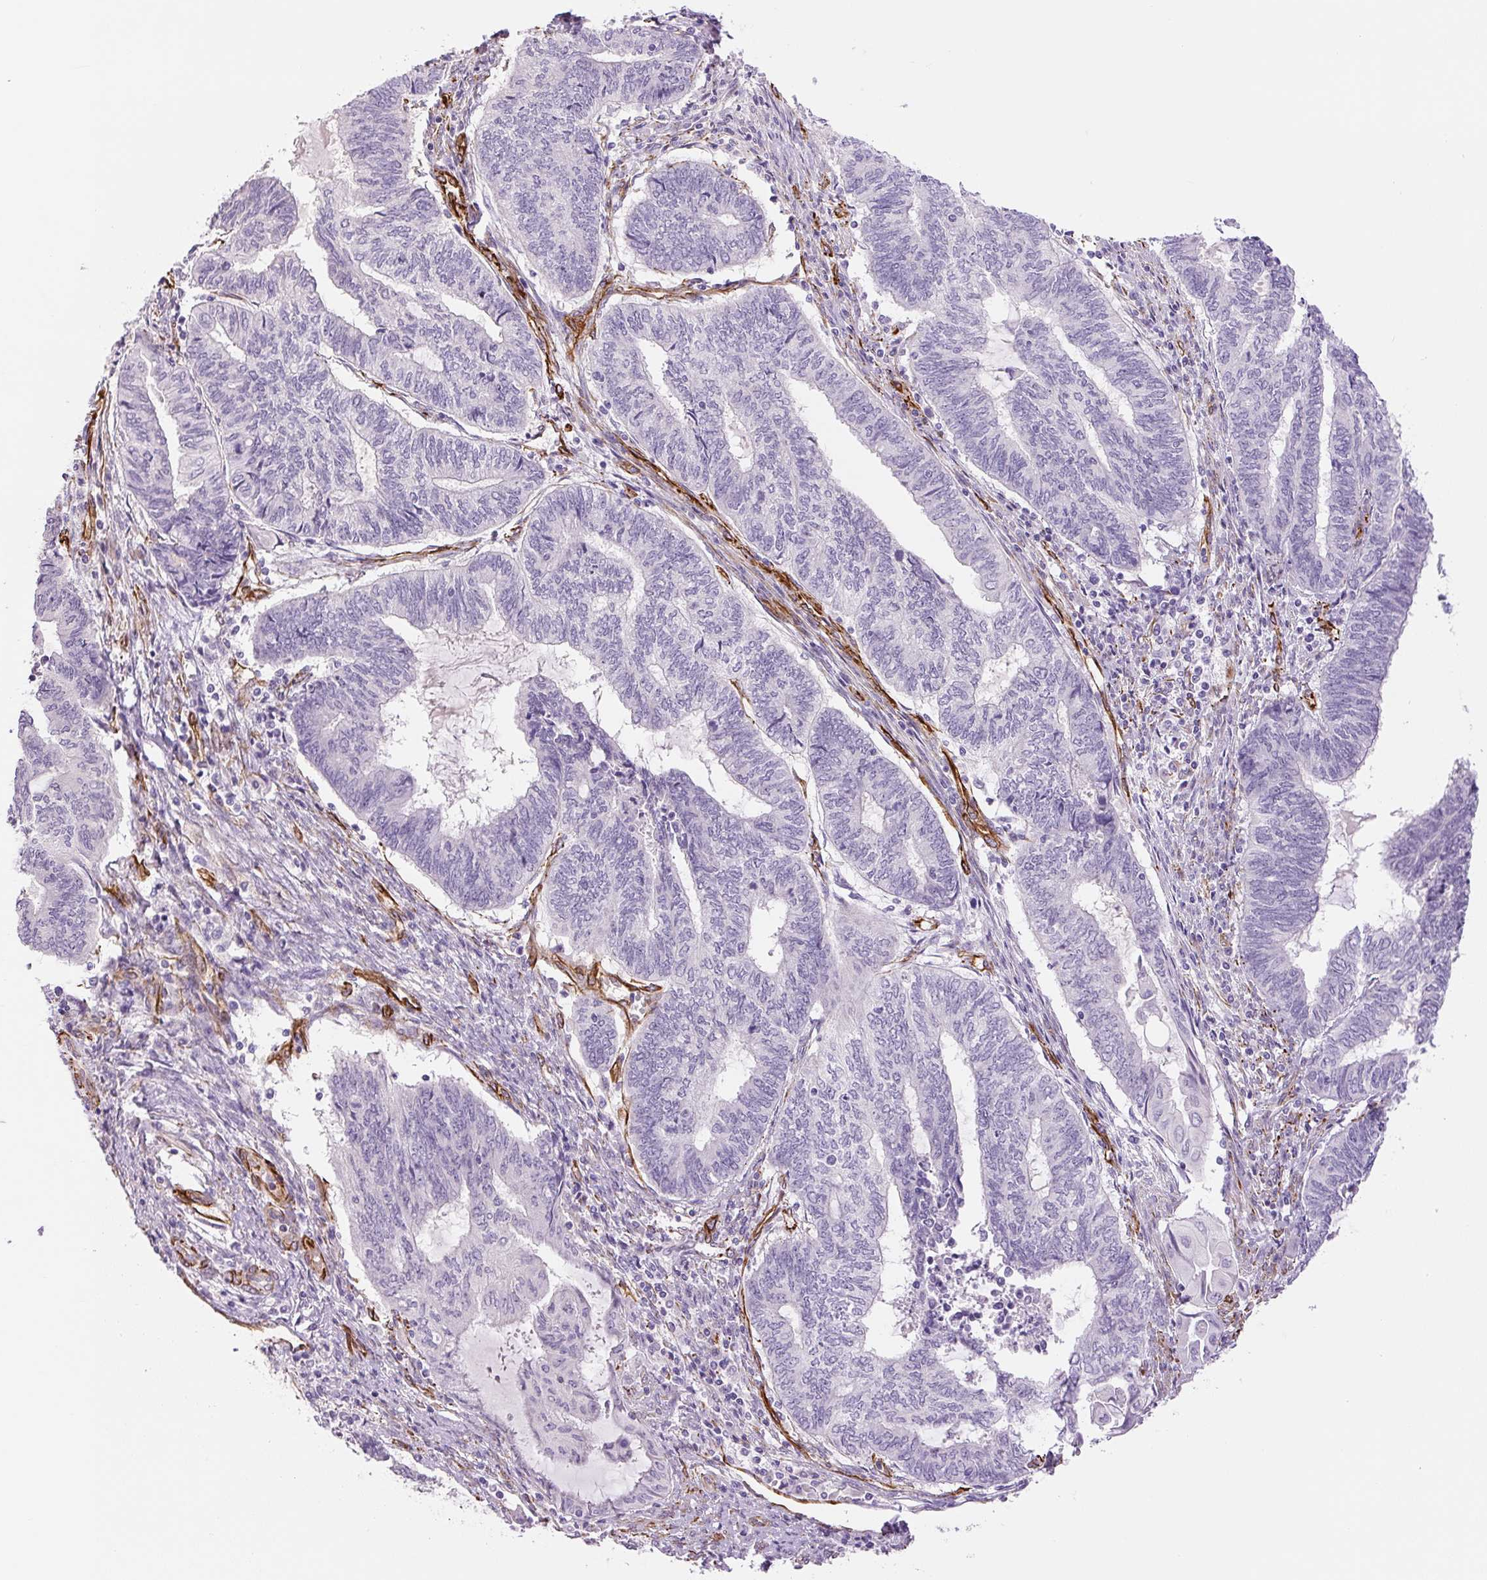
{"staining": {"intensity": "negative", "quantity": "none", "location": "none"}, "tissue": "endometrial cancer", "cell_type": "Tumor cells", "image_type": "cancer", "snomed": [{"axis": "morphology", "description": "Adenocarcinoma, NOS"}, {"axis": "topography", "description": "Uterus"}, {"axis": "topography", "description": "Endometrium"}], "caption": "Image shows no significant protein expression in tumor cells of endometrial cancer (adenocarcinoma).", "gene": "NES", "patient": {"sex": "female", "age": 70}}